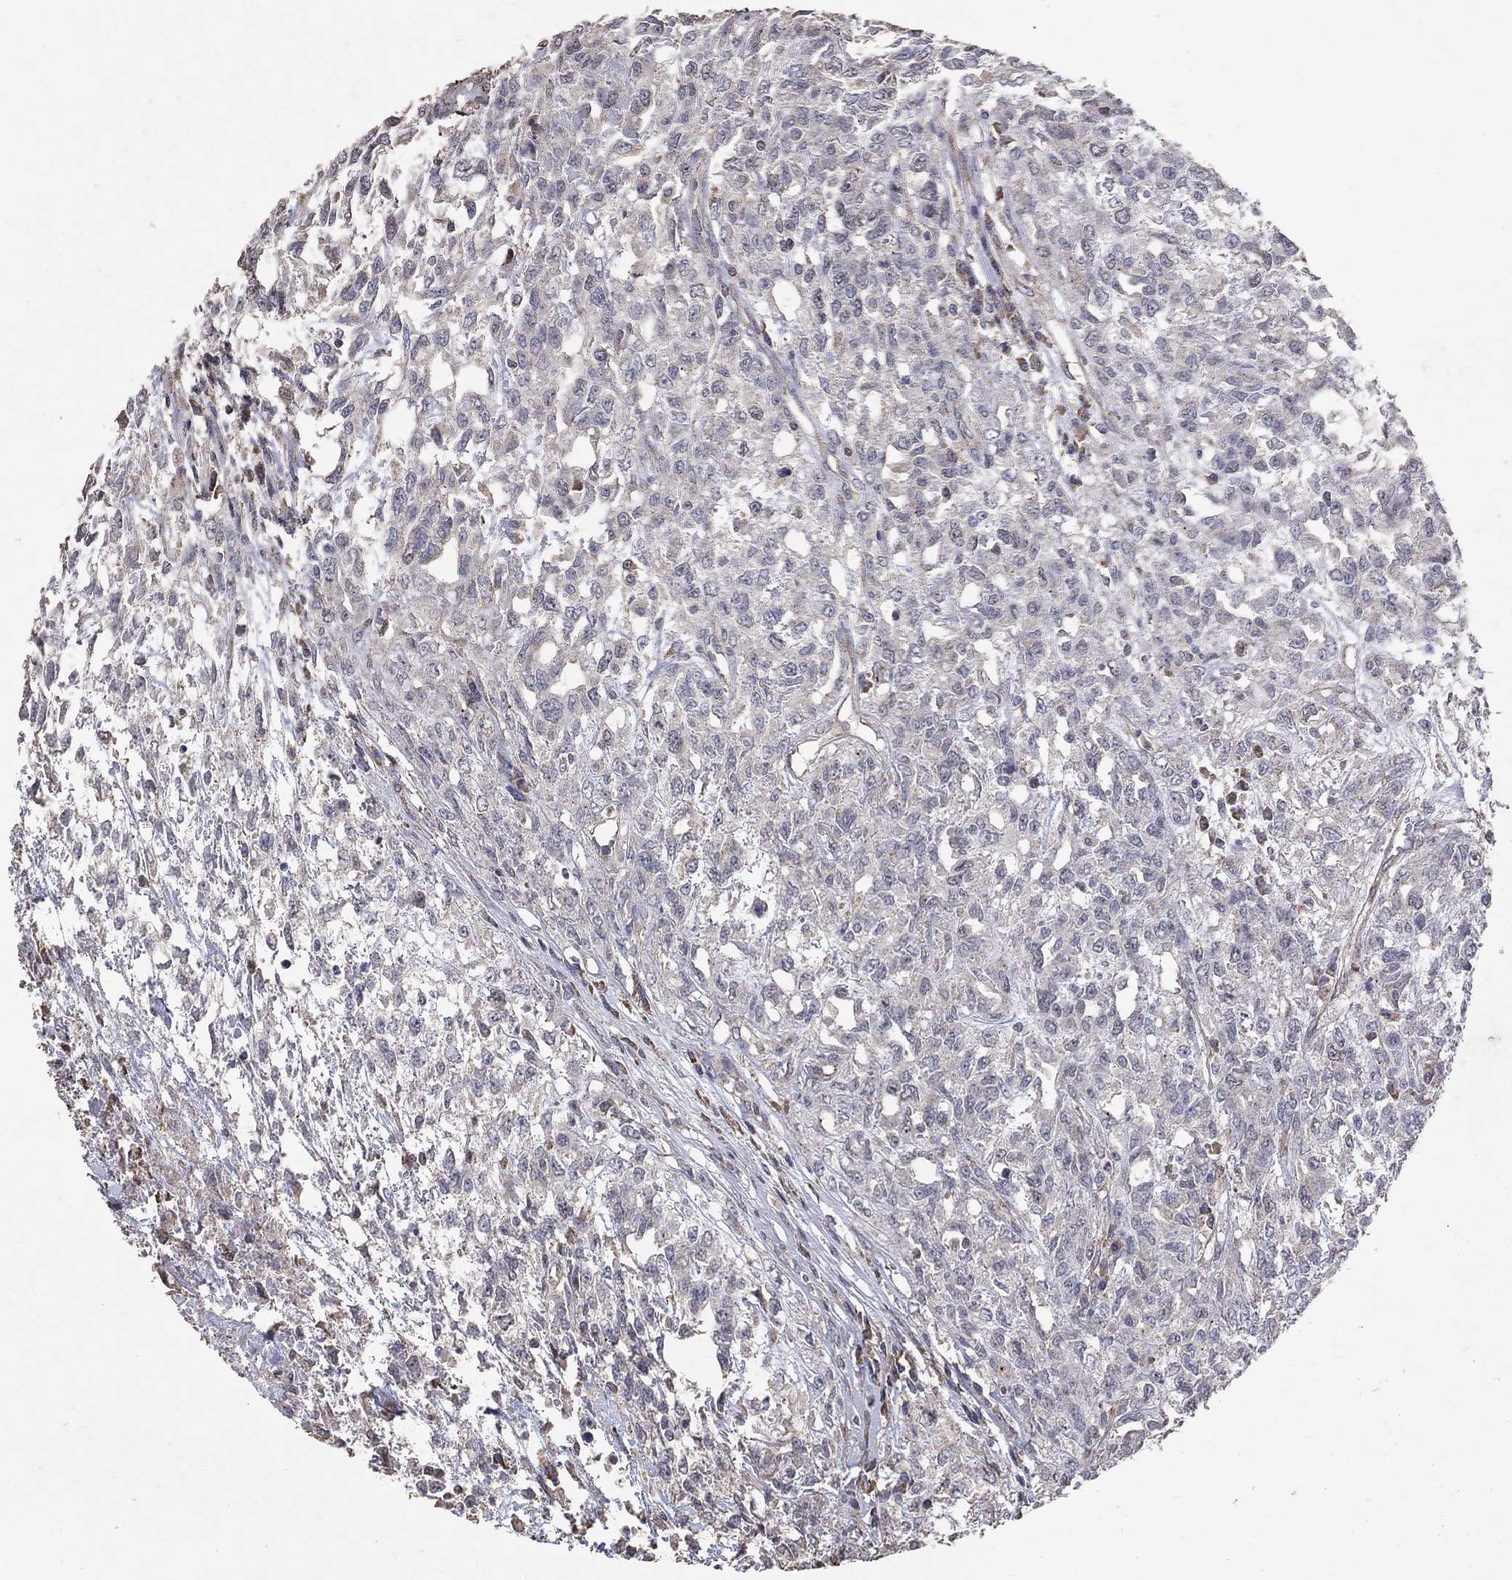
{"staining": {"intensity": "negative", "quantity": "none", "location": "none"}, "tissue": "testis cancer", "cell_type": "Tumor cells", "image_type": "cancer", "snomed": [{"axis": "morphology", "description": "Seminoma, NOS"}, {"axis": "topography", "description": "Testis"}], "caption": "Protein analysis of testis cancer (seminoma) shows no significant positivity in tumor cells.", "gene": "LY6K", "patient": {"sex": "male", "age": 52}}